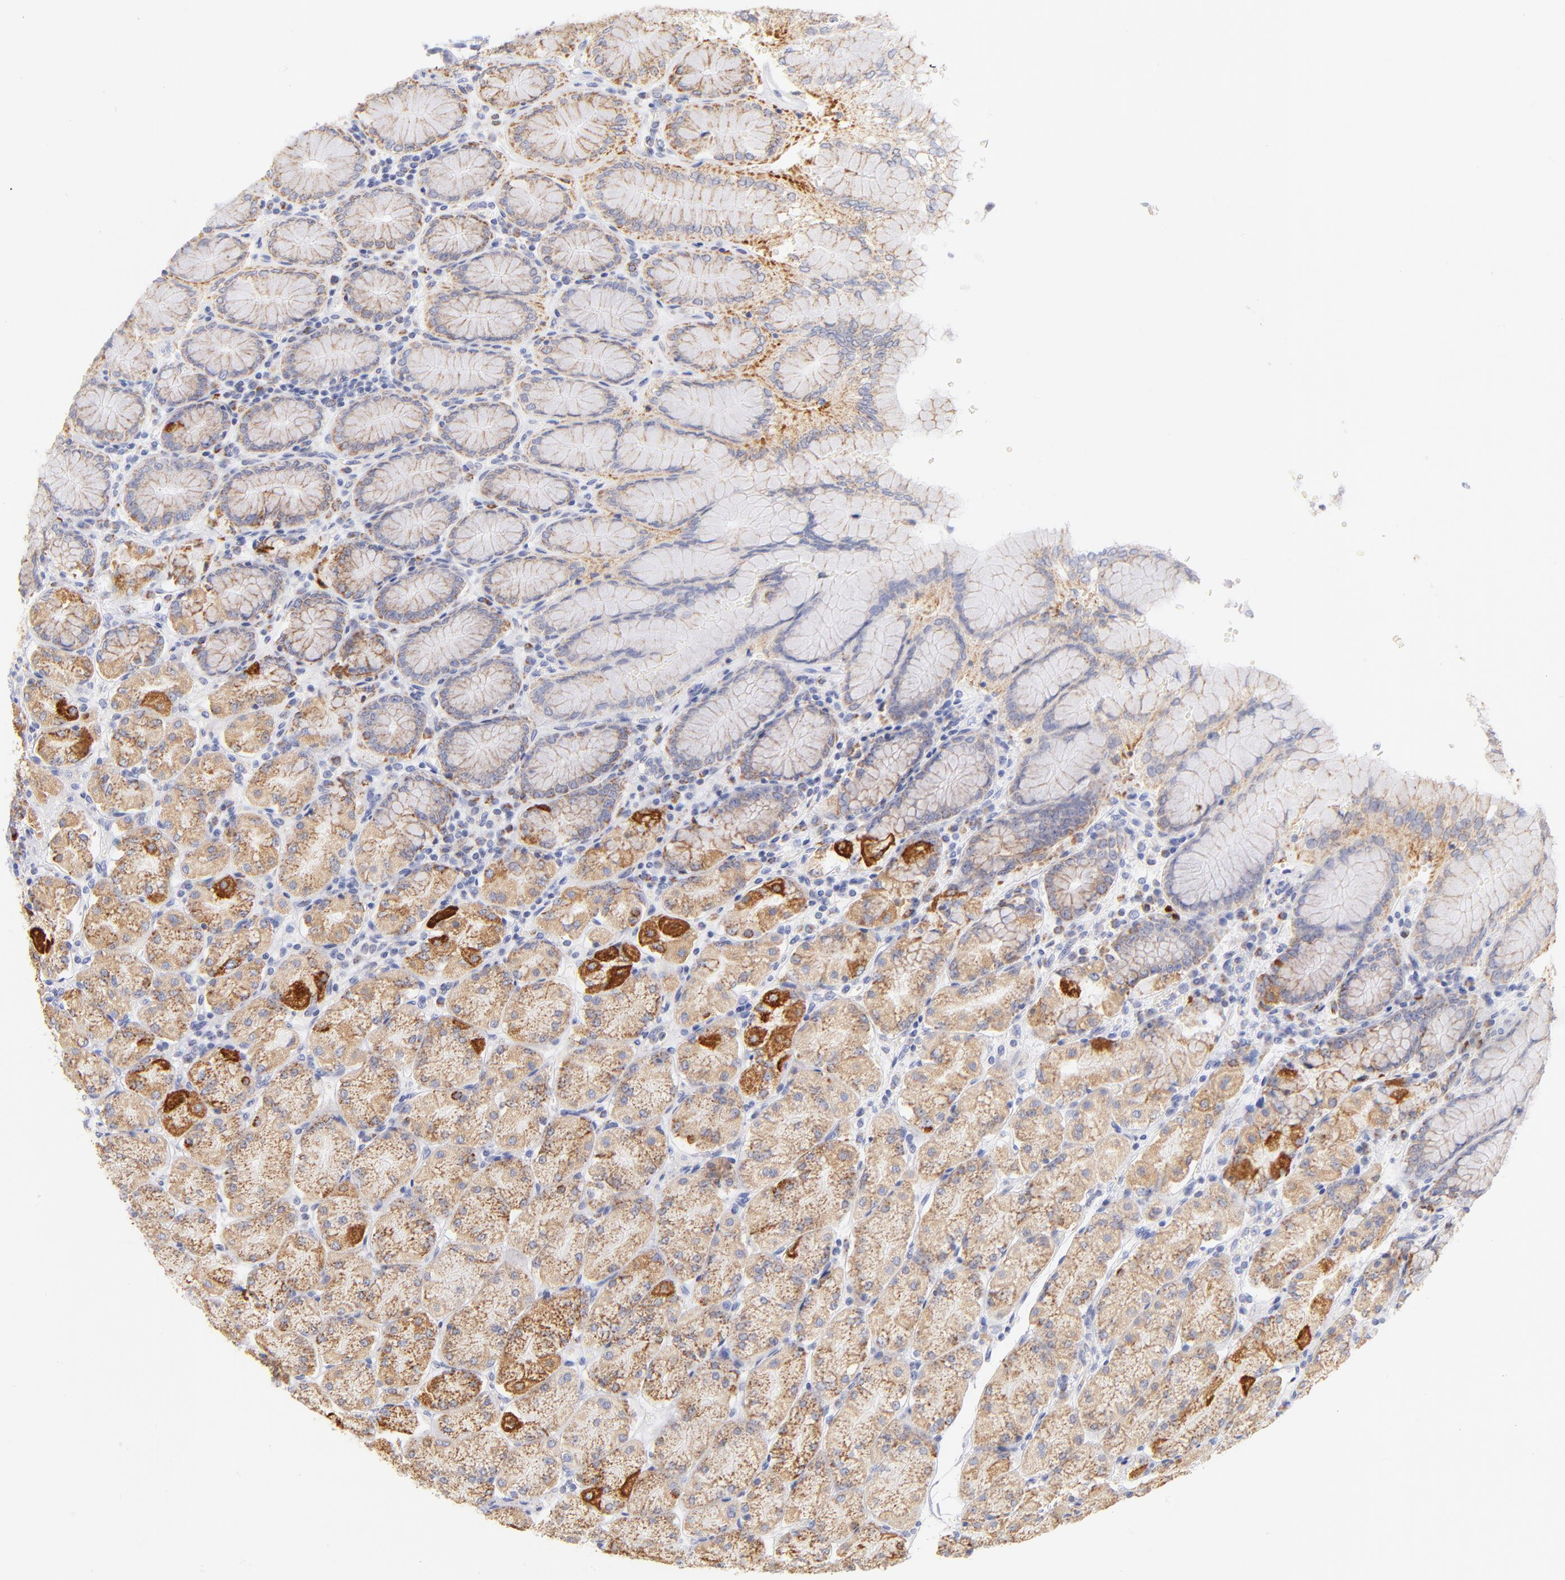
{"staining": {"intensity": "moderate", "quantity": ">75%", "location": "cytoplasmic/membranous"}, "tissue": "stomach", "cell_type": "Glandular cells", "image_type": "normal", "snomed": [{"axis": "morphology", "description": "Normal tissue, NOS"}, {"axis": "topography", "description": "Stomach, upper"}, {"axis": "topography", "description": "Stomach"}], "caption": "Stomach stained with immunohistochemistry reveals moderate cytoplasmic/membranous positivity in approximately >75% of glandular cells.", "gene": "AIFM1", "patient": {"sex": "male", "age": 76}}